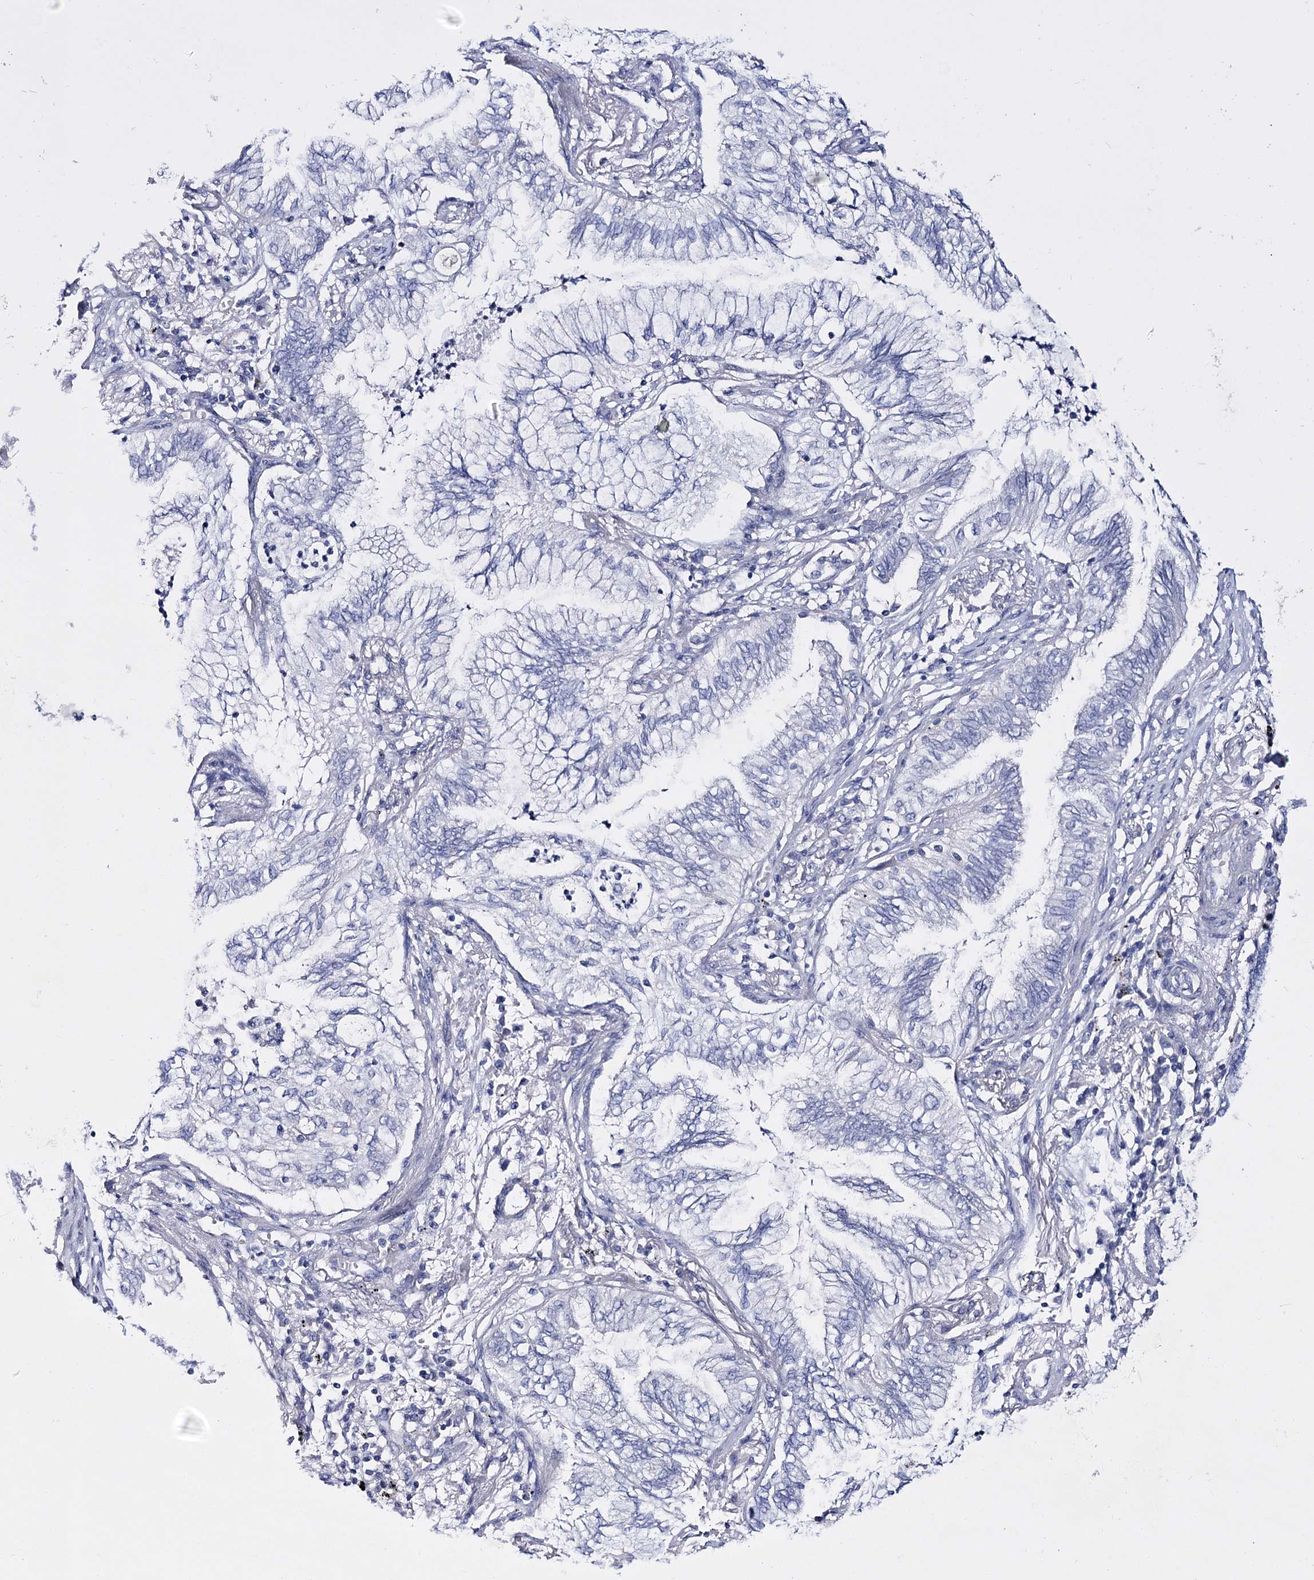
{"staining": {"intensity": "negative", "quantity": "none", "location": "none"}, "tissue": "lung cancer", "cell_type": "Tumor cells", "image_type": "cancer", "snomed": [{"axis": "morphology", "description": "Adenocarcinoma, NOS"}, {"axis": "topography", "description": "Lung"}], "caption": "The micrograph reveals no staining of tumor cells in adenocarcinoma (lung).", "gene": "LRRC34", "patient": {"sex": "female", "age": 70}}